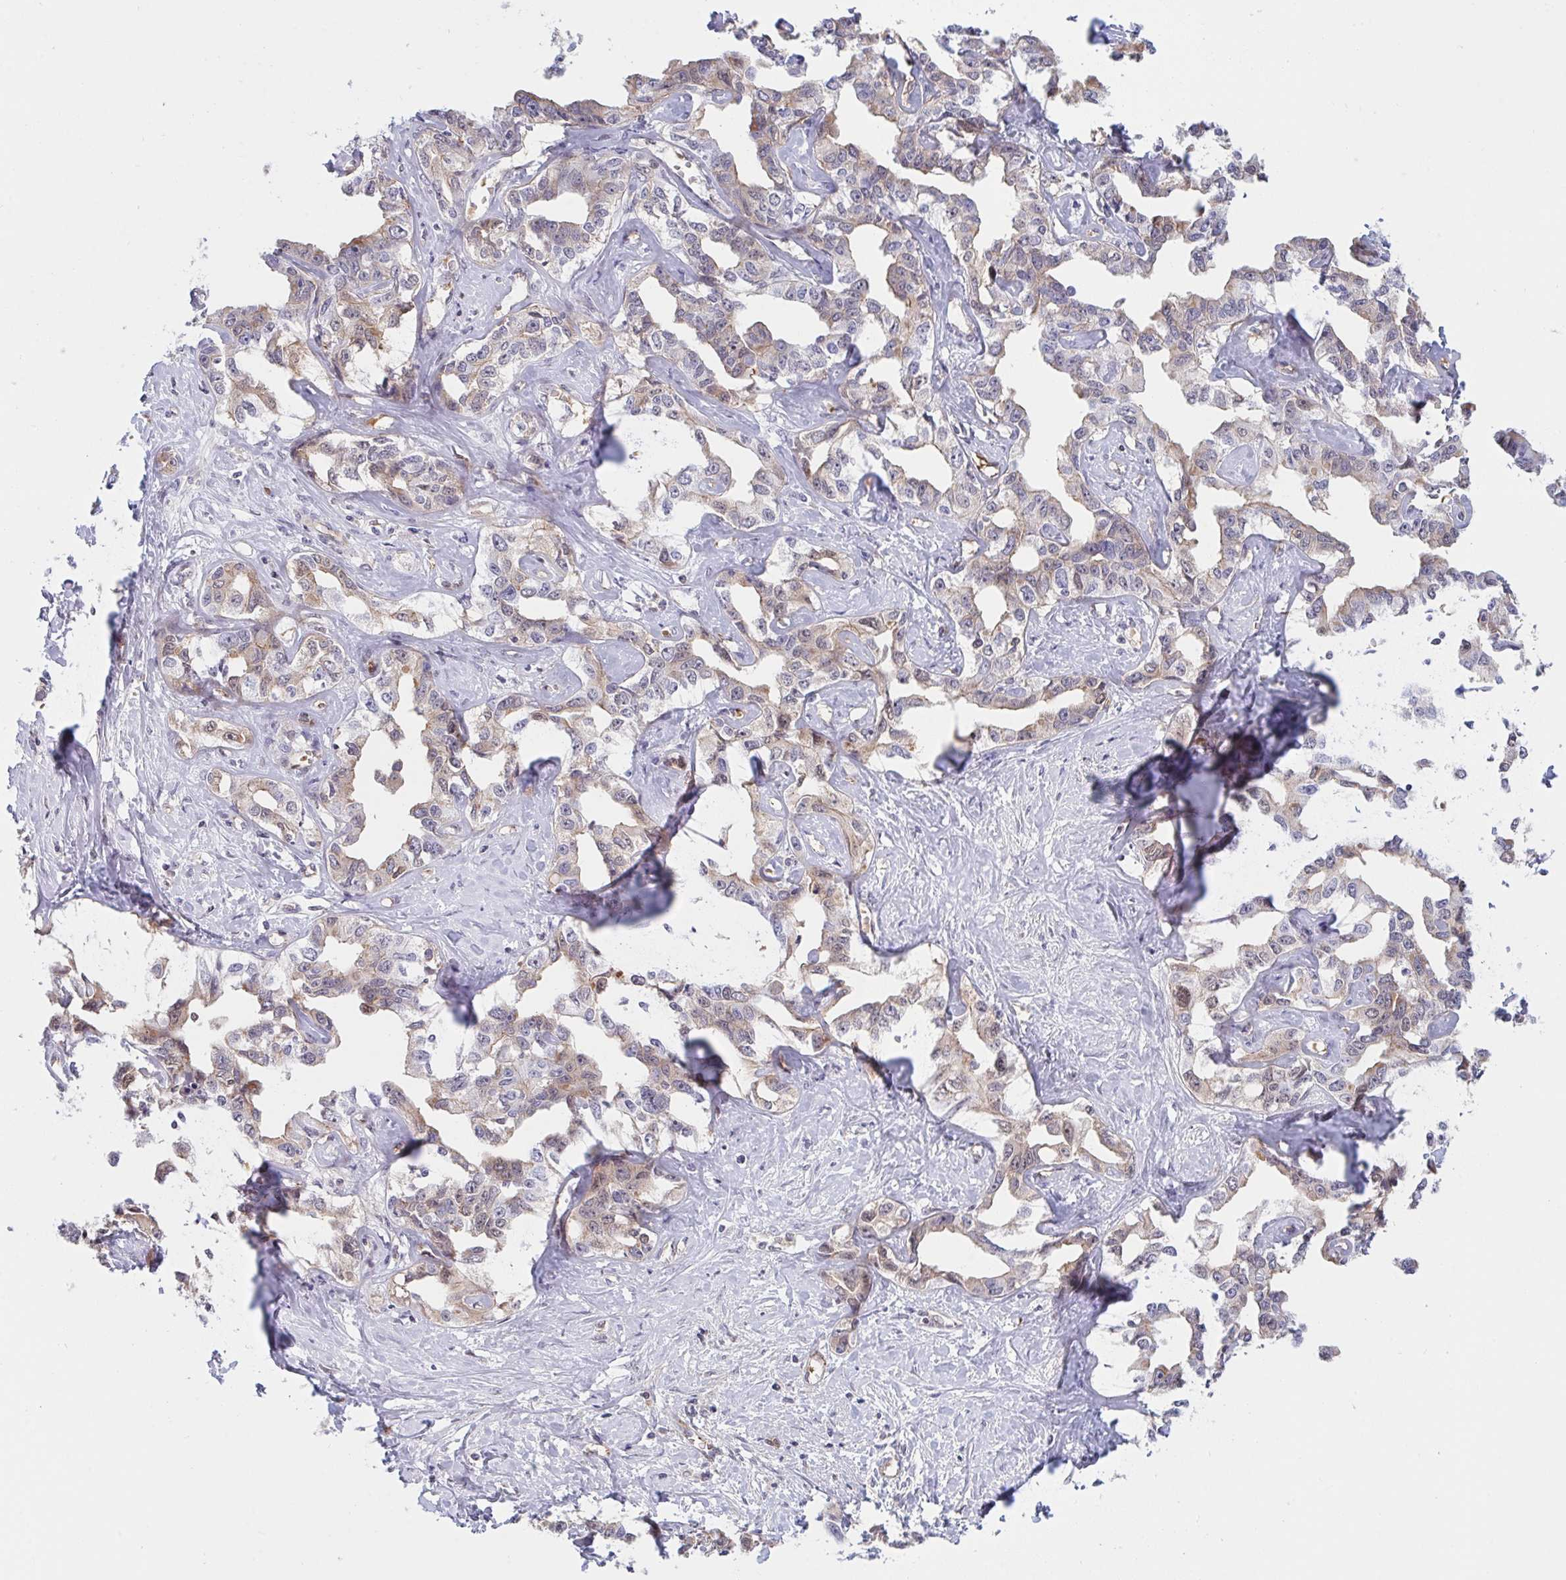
{"staining": {"intensity": "weak", "quantity": "25%-75%", "location": "cytoplasmic/membranous"}, "tissue": "liver cancer", "cell_type": "Tumor cells", "image_type": "cancer", "snomed": [{"axis": "morphology", "description": "Cholangiocarcinoma"}, {"axis": "topography", "description": "Liver"}], "caption": "Tumor cells demonstrate low levels of weak cytoplasmic/membranous expression in approximately 25%-75% of cells in liver cancer (cholangiocarcinoma).", "gene": "DSCAML1", "patient": {"sex": "male", "age": 59}}